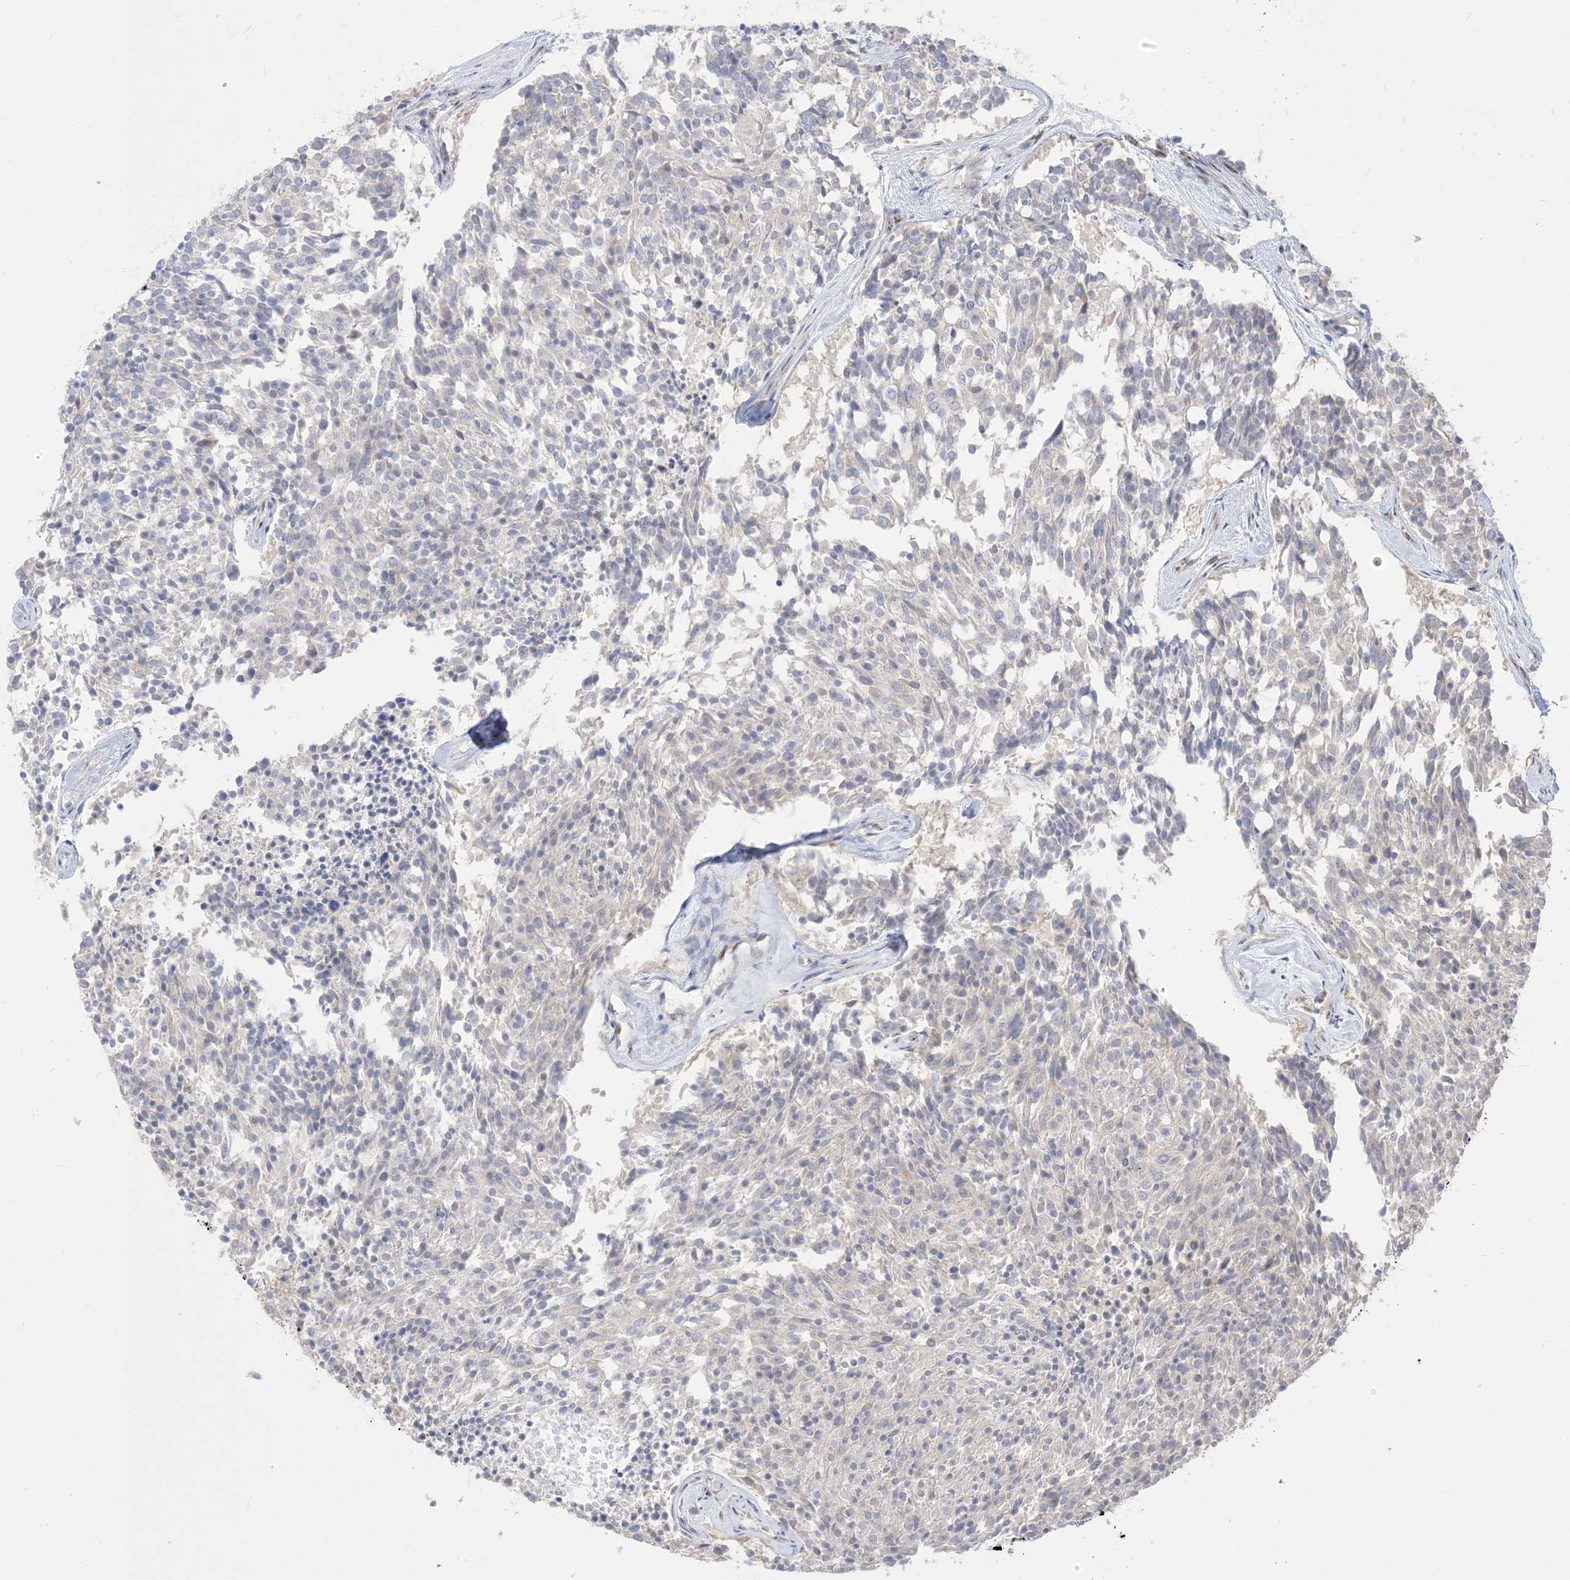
{"staining": {"intensity": "negative", "quantity": "none", "location": "none"}, "tissue": "carcinoid", "cell_type": "Tumor cells", "image_type": "cancer", "snomed": [{"axis": "morphology", "description": "Carcinoid, malignant, NOS"}, {"axis": "topography", "description": "Pancreas"}], "caption": "Human carcinoid stained for a protein using IHC exhibits no staining in tumor cells.", "gene": "BHLHE40", "patient": {"sex": "female", "age": 54}}